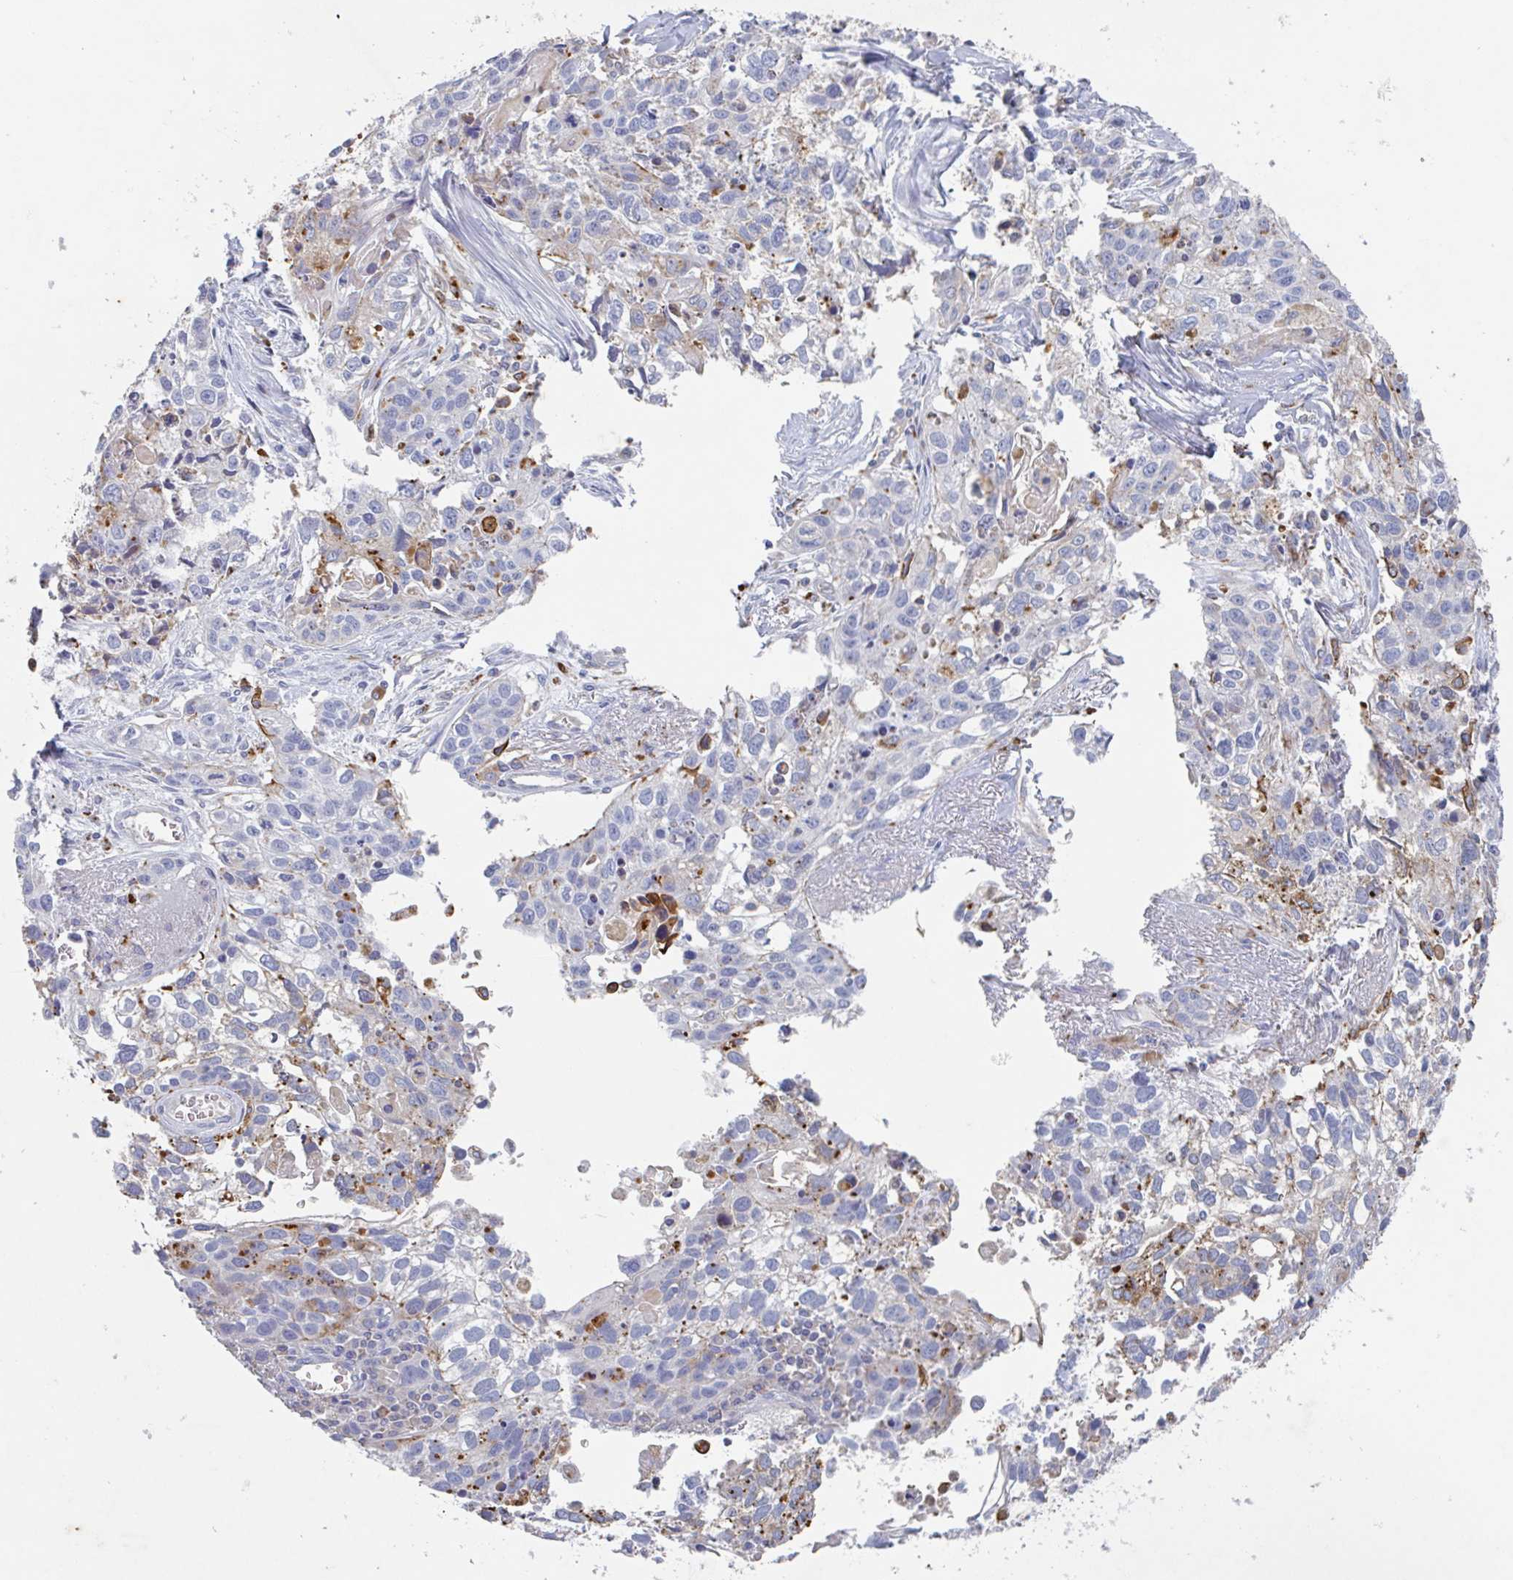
{"staining": {"intensity": "moderate", "quantity": "<25%", "location": "cytoplasmic/membranous"}, "tissue": "lung cancer", "cell_type": "Tumor cells", "image_type": "cancer", "snomed": [{"axis": "morphology", "description": "Squamous cell carcinoma, NOS"}, {"axis": "topography", "description": "Lung"}], "caption": "This photomicrograph reveals lung cancer (squamous cell carcinoma) stained with immunohistochemistry (IHC) to label a protein in brown. The cytoplasmic/membranous of tumor cells show moderate positivity for the protein. Nuclei are counter-stained blue.", "gene": "MANBA", "patient": {"sex": "male", "age": 74}}